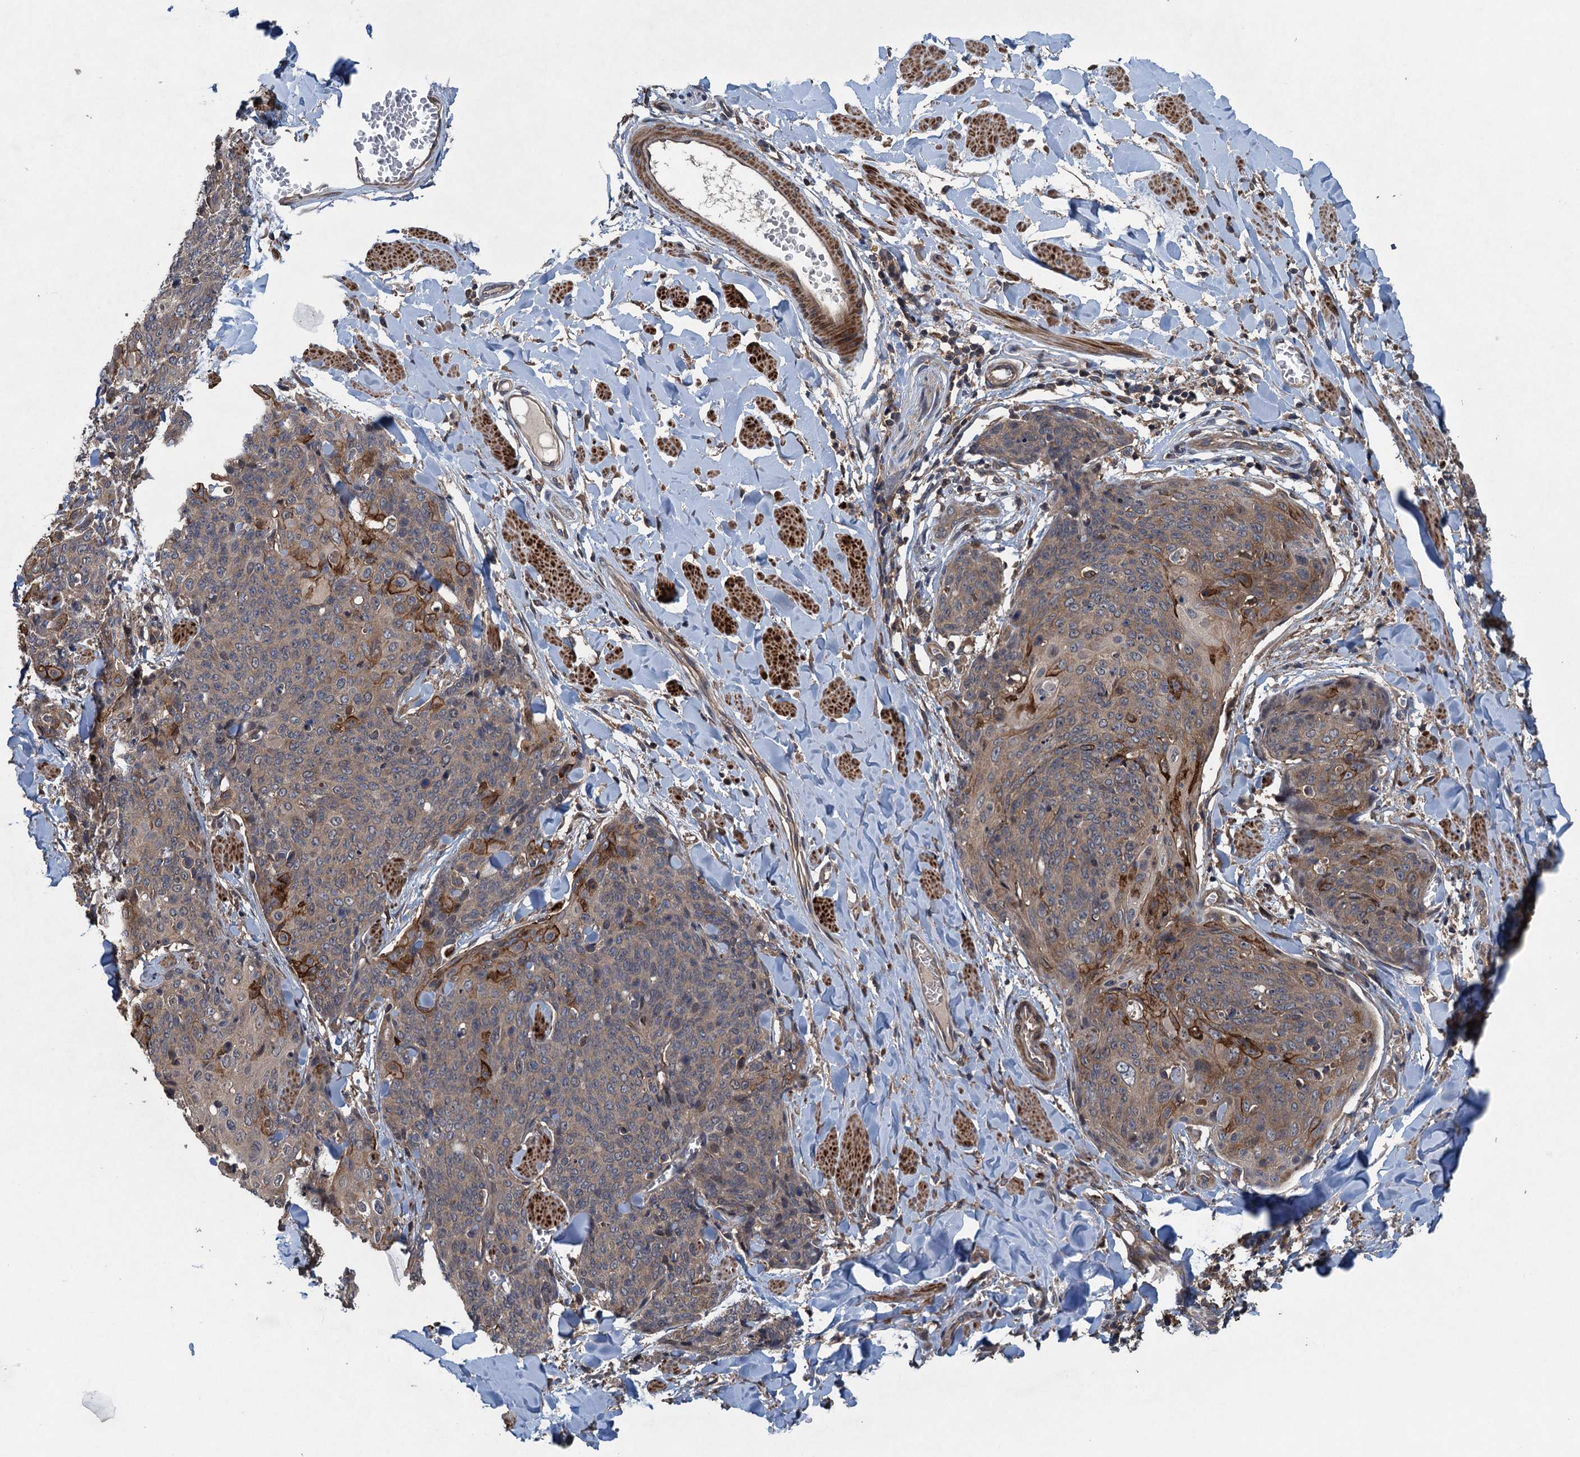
{"staining": {"intensity": "moderate", "quantity": "25%-75%", "location": "cytoplasmic/membranous"}, "tissue": "skin cancer", "cell_type": "Tumor cells", "image_type": "cancer", "snomed": [{"axis": "morphology", "description": "Squamous cell carcinoma, NOS"}, {"axis": "topography", "description": "Skin"}, {"axis": "topography", "description": "Vulva"}], "caption": "IHC photomicrograph of neoplastic tissue: human skin cancer stained using immunohistochemistry (IHC) demonstrates medium levels of moderate protein expression localized specifically in the cytoplasmic/membranous of tumor cells, appearing as a cytoplasmic/membranous brown color.", "gene": "CNTN5", "patient": {"sex": "female", "age": 85}}